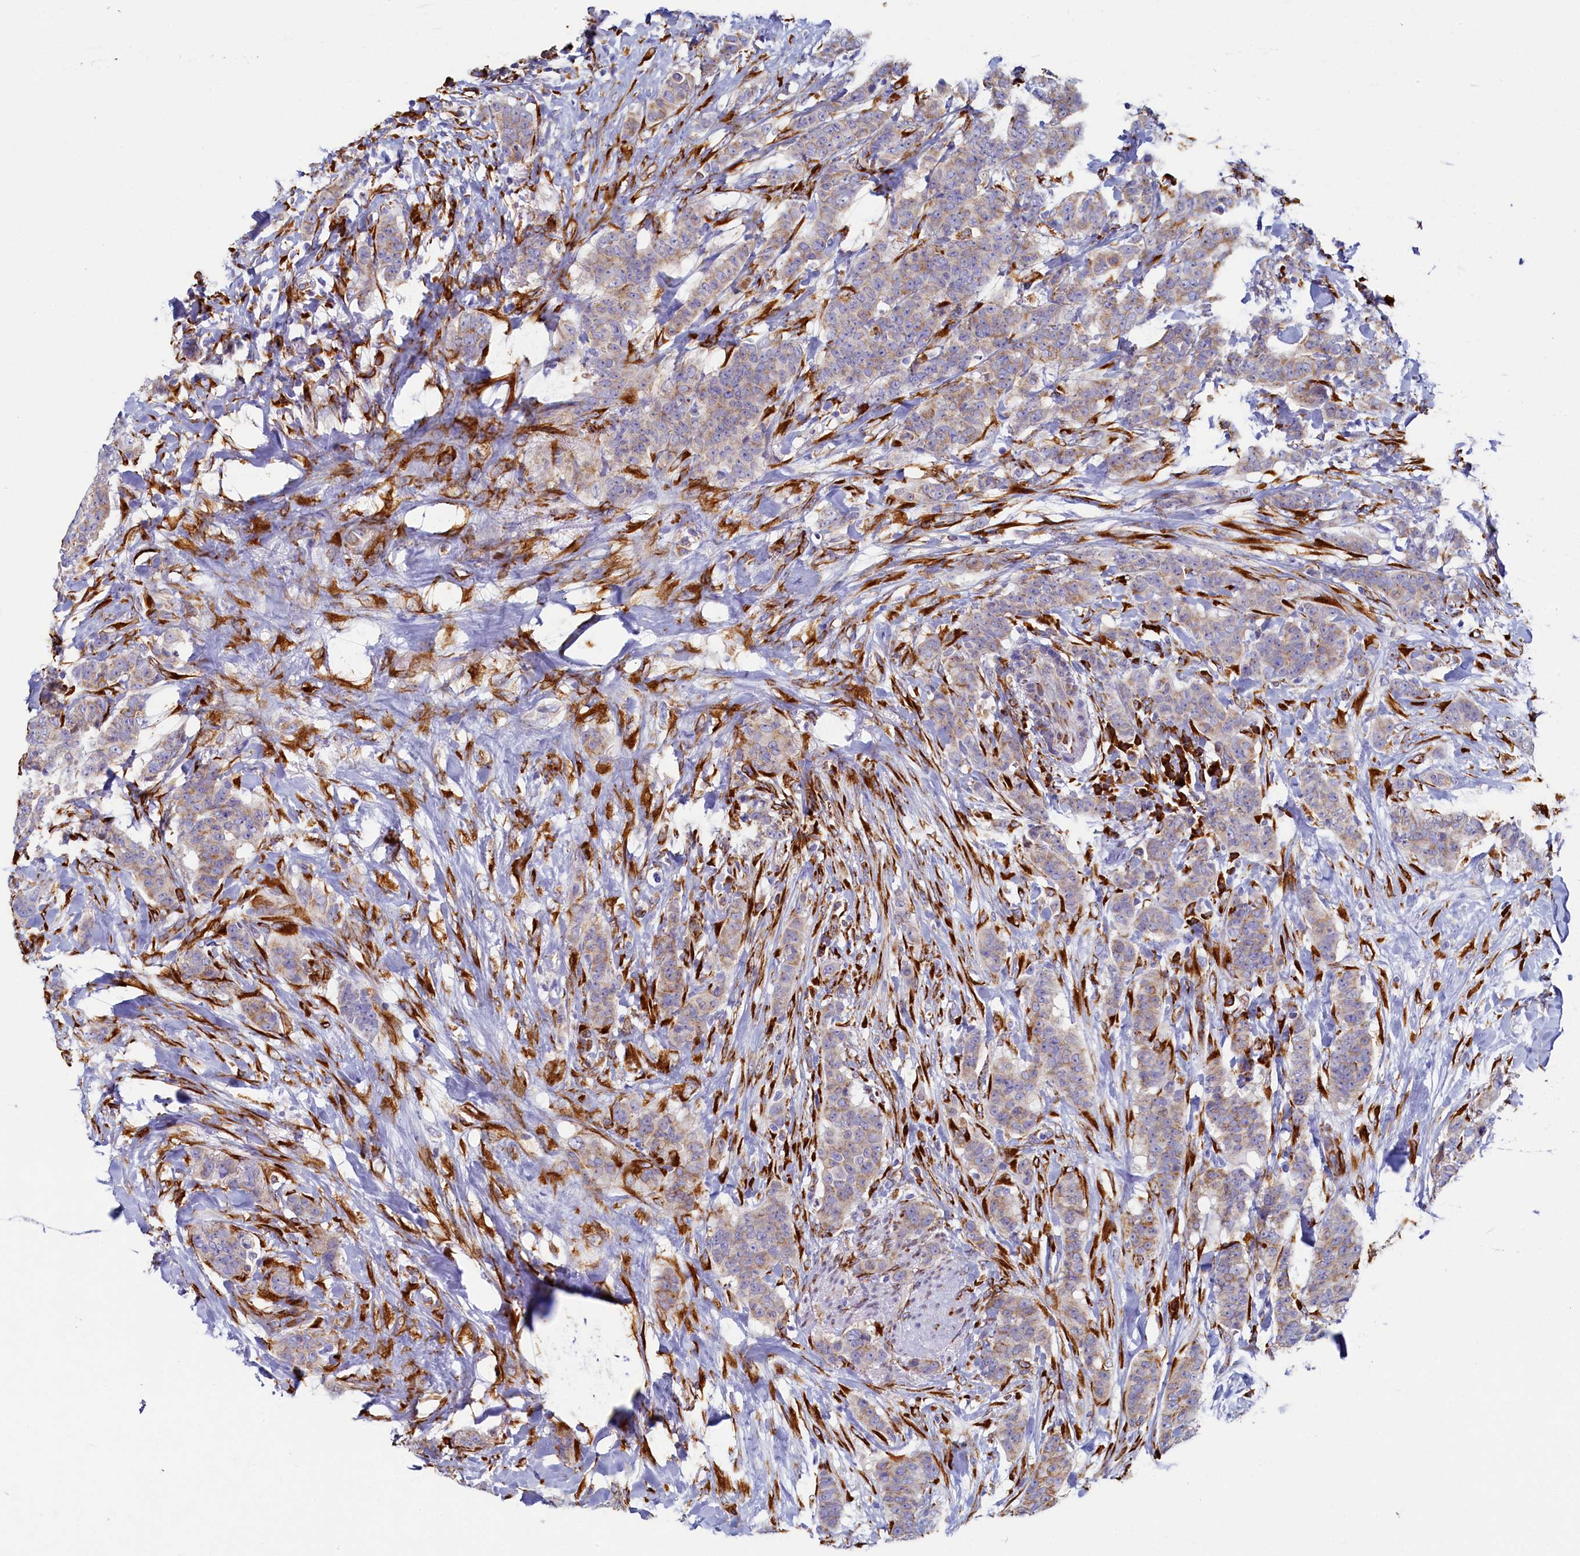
{"staining": {"intensity": "weak", "quantity": "25%-75%", "location": "cytoplasmic/membranous"}, "tissue": "breast cancer", "cell_type": "Tumor cells", "image_type": "cancer", "snomed": [{"axis": "morphology", "description": "Duct carcinoma"}, {"axis": "topography", "description": "Breast"}], "caption": "Immunohistochemical staining of breast cancer (infiltrating ductal carcinoma) displays low levels of weak cytoplasmic/membranous staining in about 25%-75% of tumor cells. The staining was performed using DAB, with brown indicating positive protein expression. Nuclei are stained blue with hematoxylin.", "gene": "TMEM18", "patient": {"sex": "female", "age": 40}}